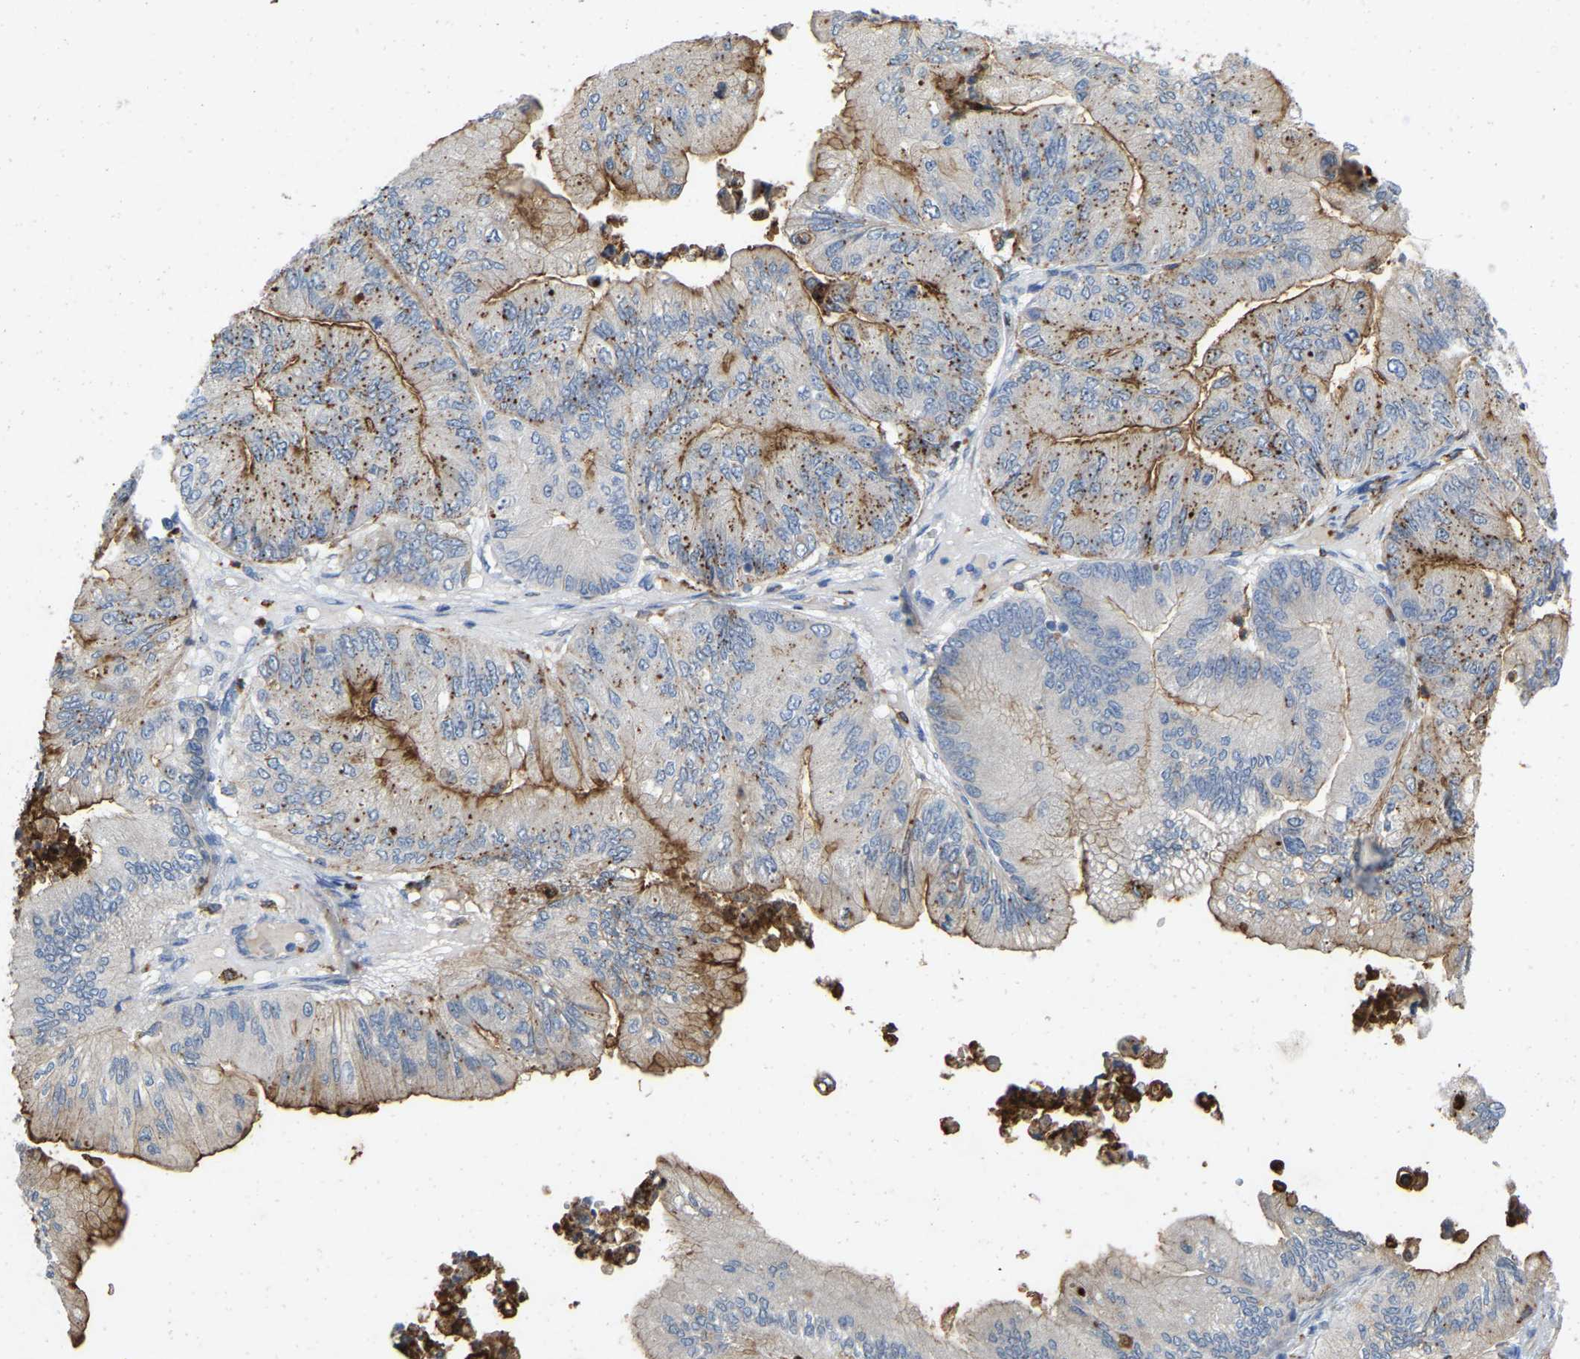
{"staining": {"intensity": "moderate", "quantity": "25%-75%", "location": "cytoplasmic/membranous"}, "tissue": "ovarian cancer", "cell_type": "Tumor cells", "image_type": "cancer", "snomed": [{"axis": "morphology", "description": "Cystadenocarcinoma, mucinous, NOS"}, {"axis": "topography", "description": "Ovary"}], "caption": "This is a micrograph of immunohistochemistry staining of ovarian mucinous cystadenocarcinoma, which shows moderate positivity in the cytoplasmic/membranous of tumor cells.", "gene": "RHEB", "patient": {"sex": "female", "age": 61}}